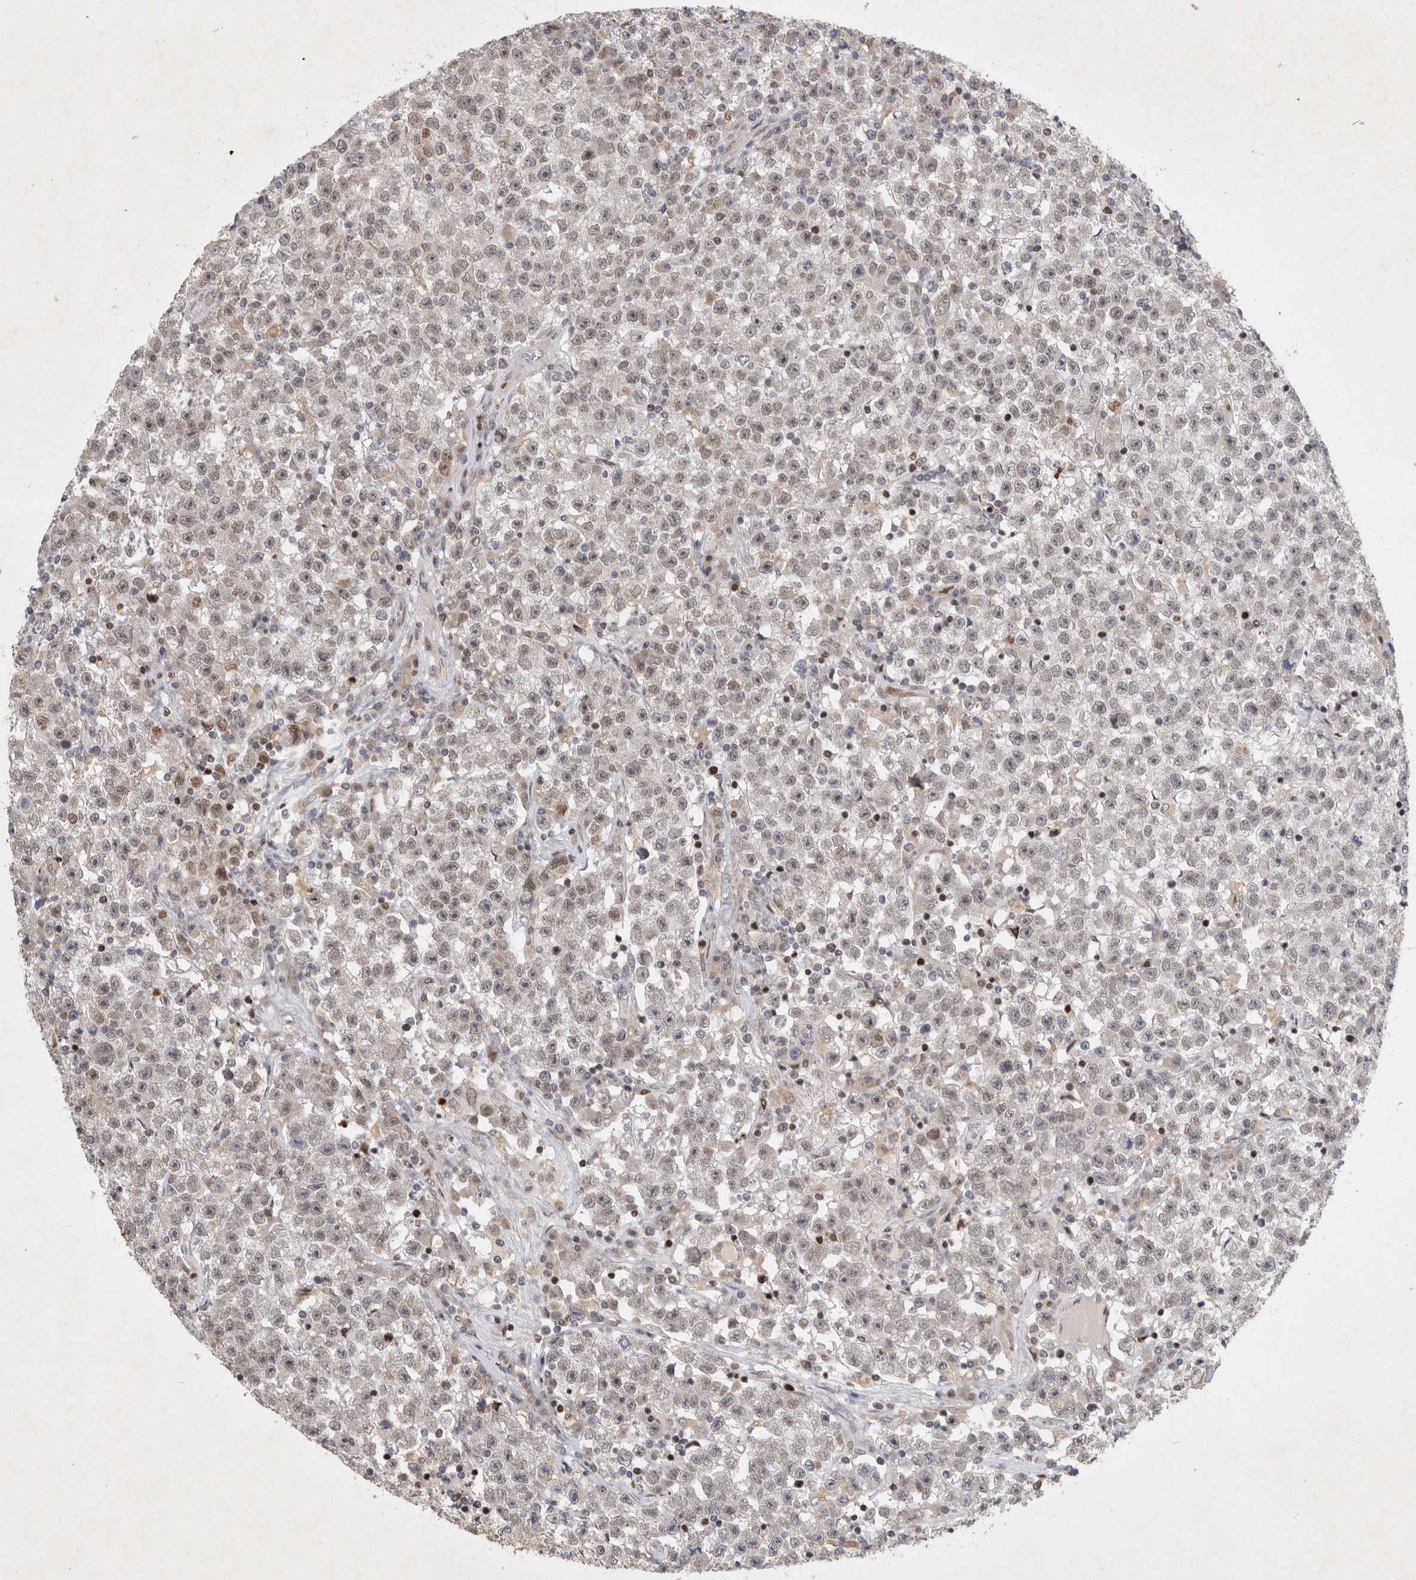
{"staining": {"intensity": "weak", "quantity": "<25%", "location": "cytoplasmic/membranous,nuclear"}, "tissue": "testis cancer", "cell_type": "Tumor cells", "image_type": "cancer", "snomed": [{"axis": "morphology", "description": "Seminoma, NOS"}, {"axis": "topography", "description": "Testis"}], "caption": "There is no significant positivity in tumor cells of testis cancer (seminoma).", "gene": "C8orf58", "patient": {"sex": "male", "age": 22}}